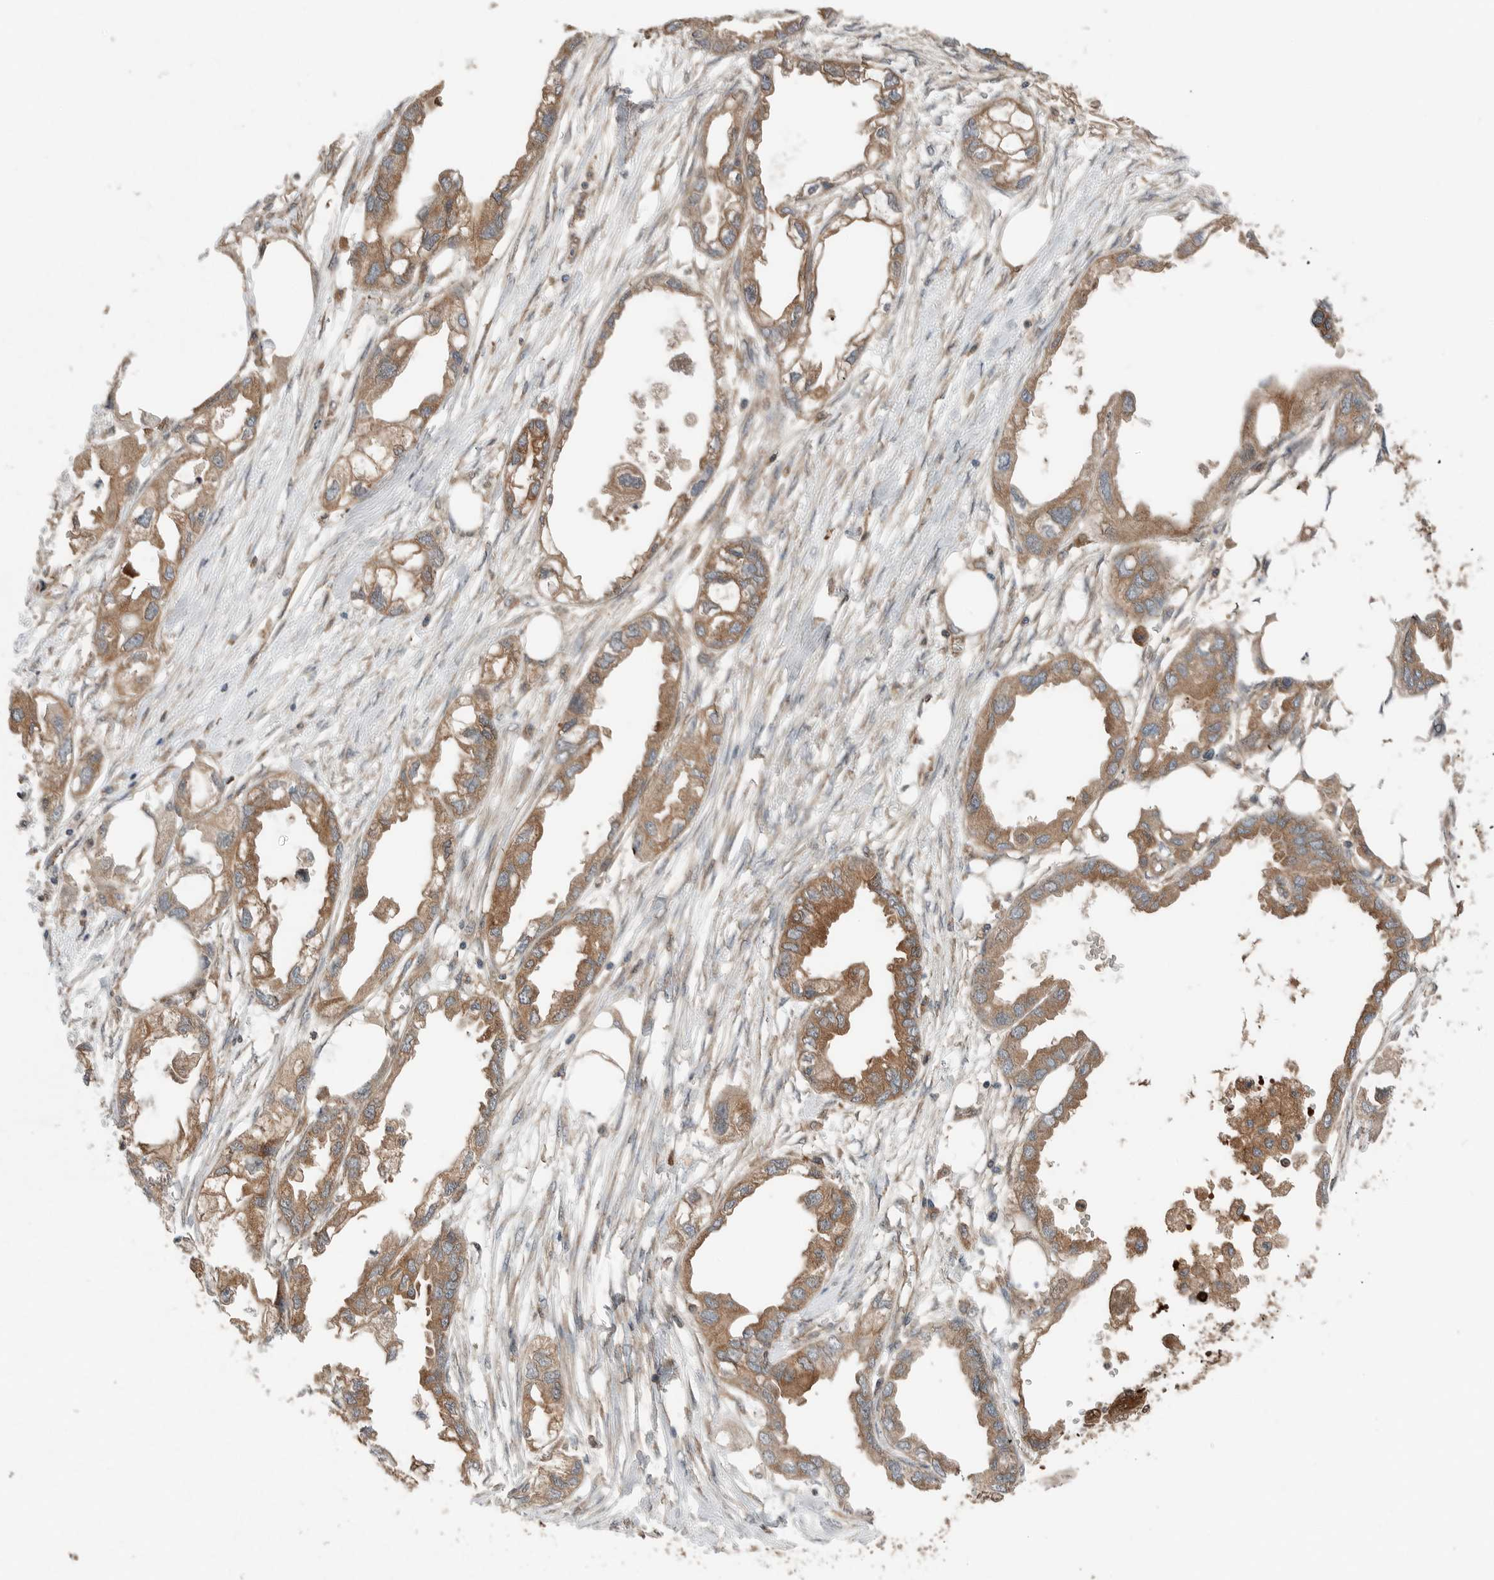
{"staining": {"intensity": "moderate", "quantity": ">75%", "location": "cytoplasmic/membranous"}, "tissue": "endometrial cancer", "cell_type": "Tumor cells", "image_type": "cancer", "snomed": [{"axis": "morphology", "description": "Adenocarcinoma, NOS"}, {"axis": "morphology", "description": "Adenocarcinoma, metastatic, NOS"}, {"axis": "topography", "description": "Adipose tissue"}, {"axis": "topography", "description": "Endometrium"}], "caption": "A high-resolution photomicrograph shows immunohistochemistry (IHC) staining of adenocarcinoma (endometrial), which demonstrates moderate cytoplasmic/membranous expression in about >75% of tumor cells.", "gene": "XPNPEP1", "patient": {"sex": "female", "age": 67}}